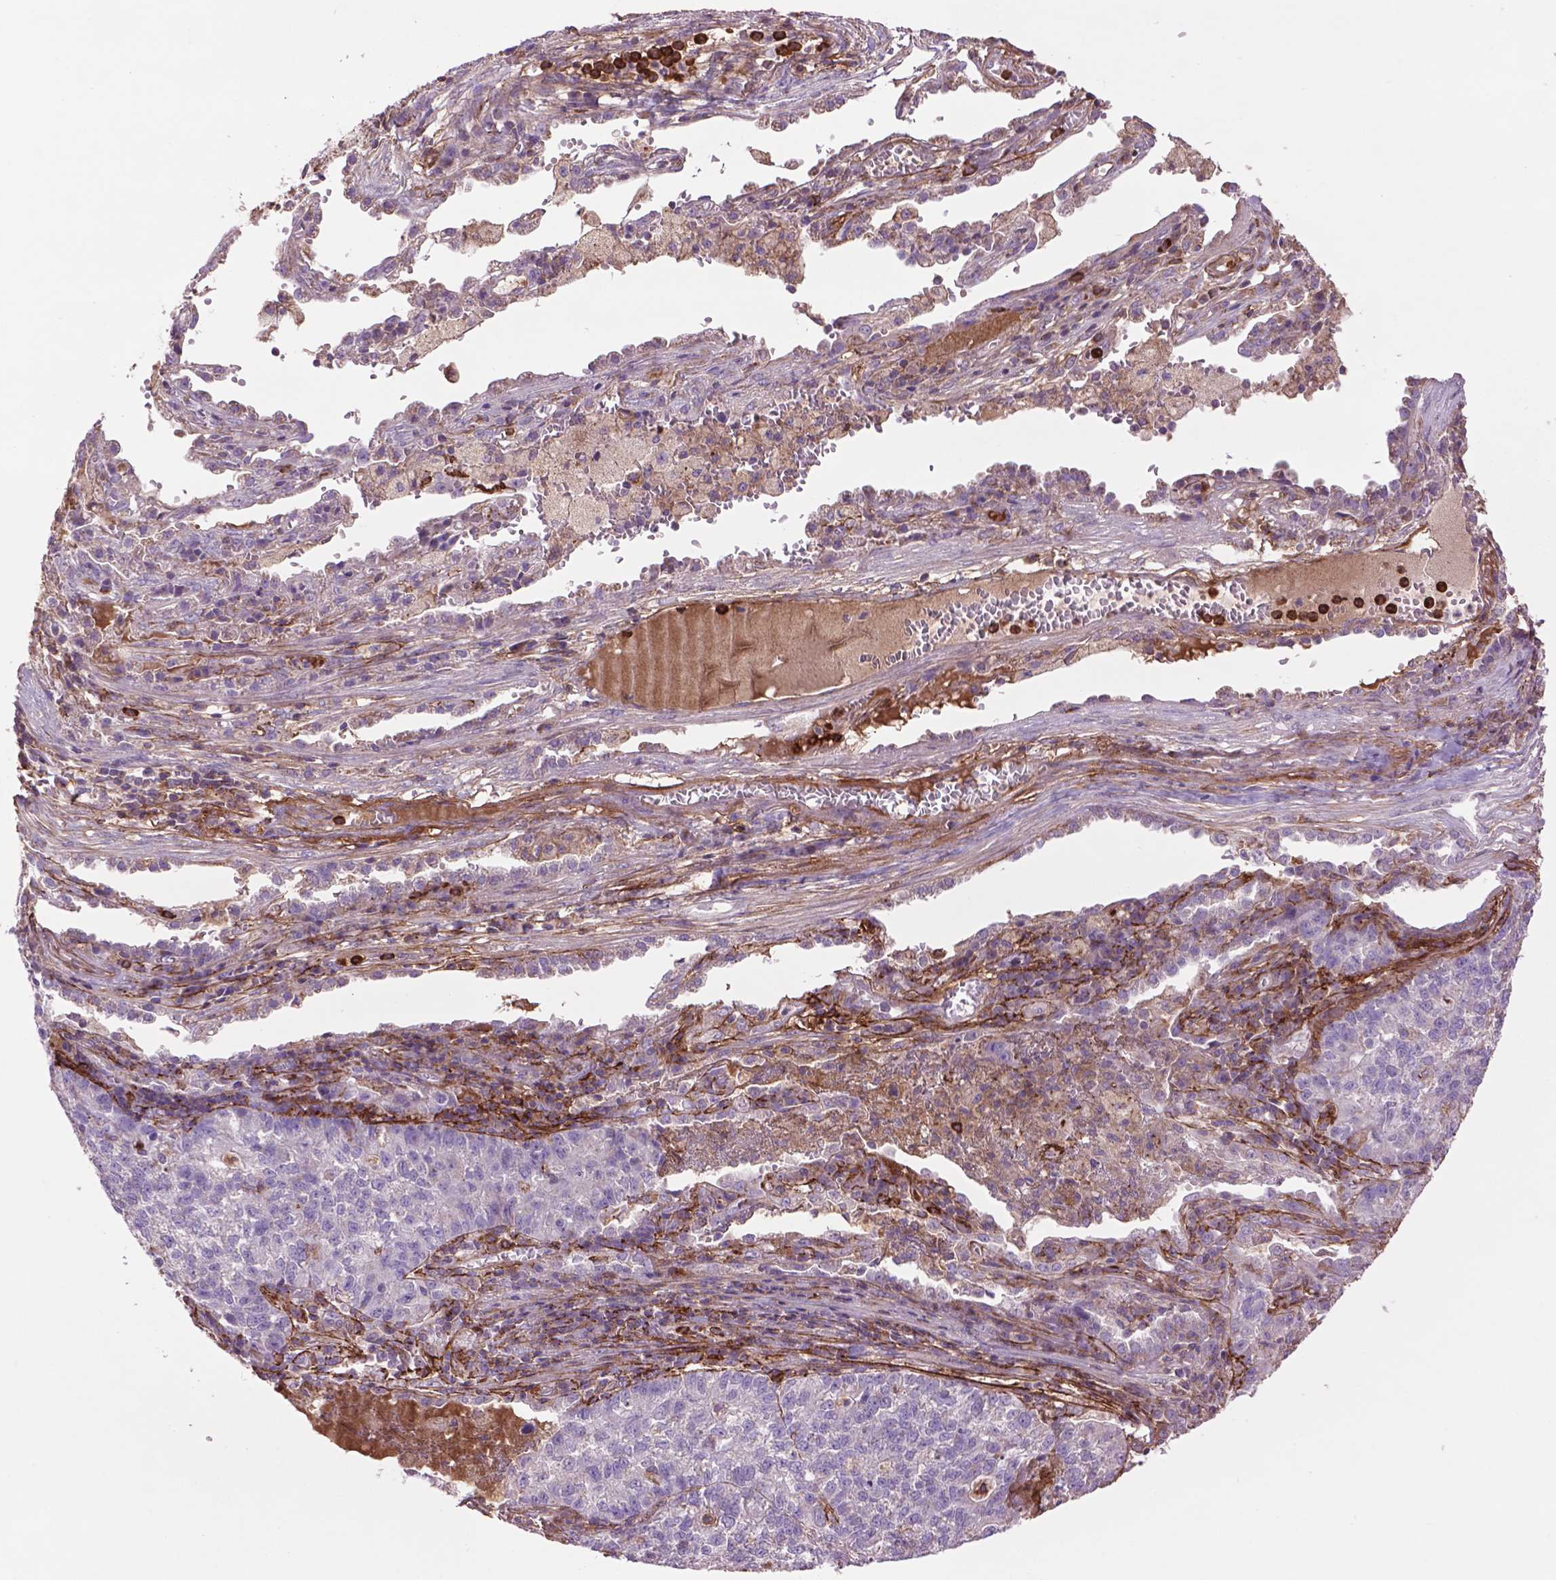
{"staining": {"intensity": "negative", "quantity": "none", "location": "none"}, "tissue": "lung cancer", "cell_type": "Tumor cells", "image_type": "cancer", "snomed": [{"axis": "morphology", "description": "Adenocarcinoma, NOS"}, {"axis": "topography", "description": "Lung"}], "caption": "A micrograph of lung adenocarcinoma stained for a protein shows no brown staining in tumor cells.", "gene": "LRRC3C", "patient": {"sex": "male", "age": 57}}